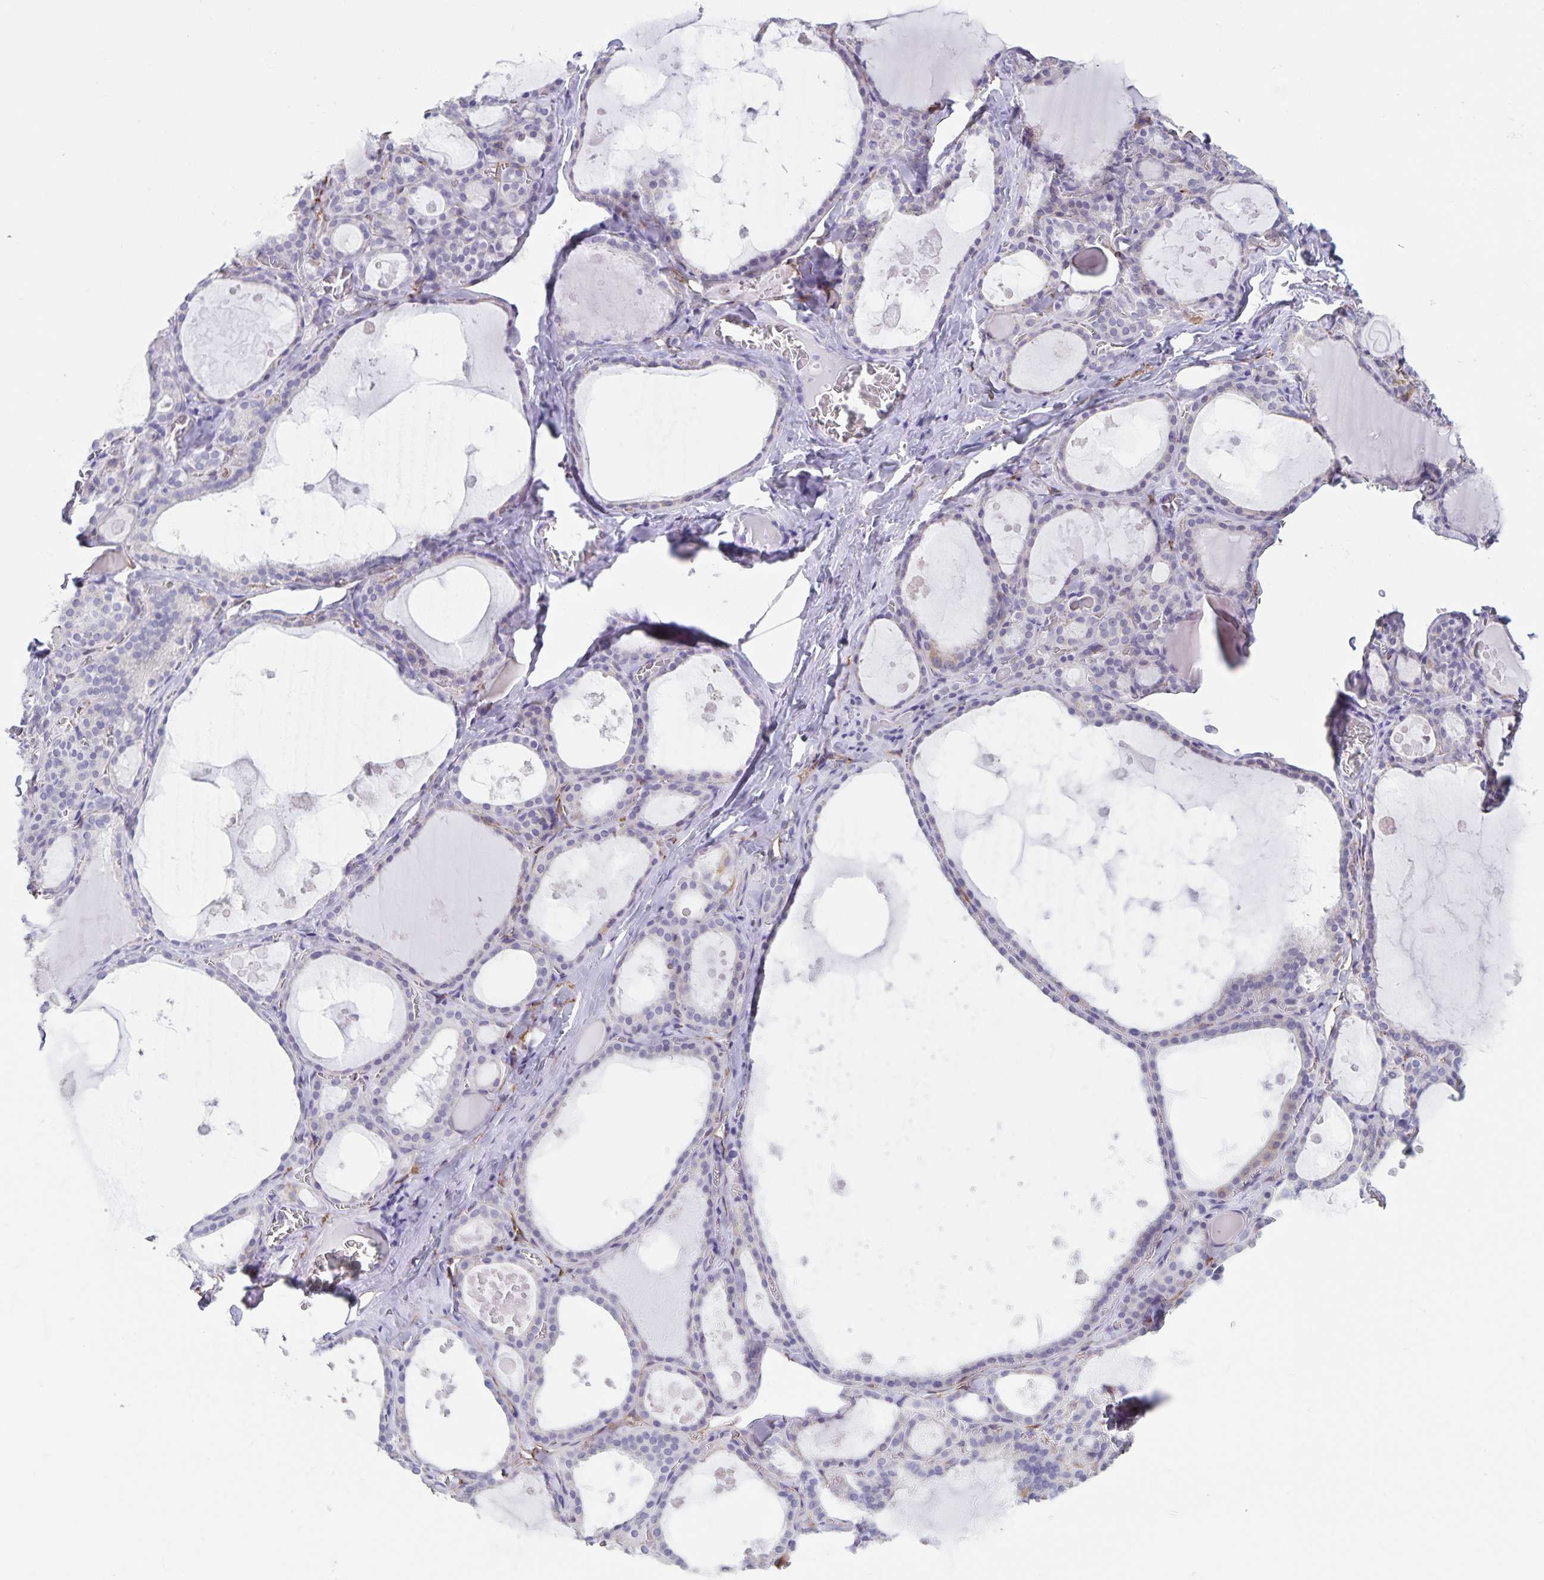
{"staining": {"intensity": "negative", "quantity": "none", "location": "none"}, "tissue": "thyroid gland", "cell_type": "Glandular cells", "image_type": "normal", "snomed": [{"axis": "morphology", "description": "Normal tissue, NOS"}, {"axis": "topography", "description": "Thyroid gland"}], "caption": "A high-resolution photomicrograph shows IHC staining of benign thyroid gland, which exhibits no significant staining in glandular cells.", "gene": "SYNM", "patient": {"sex": "male", "age": 56}}